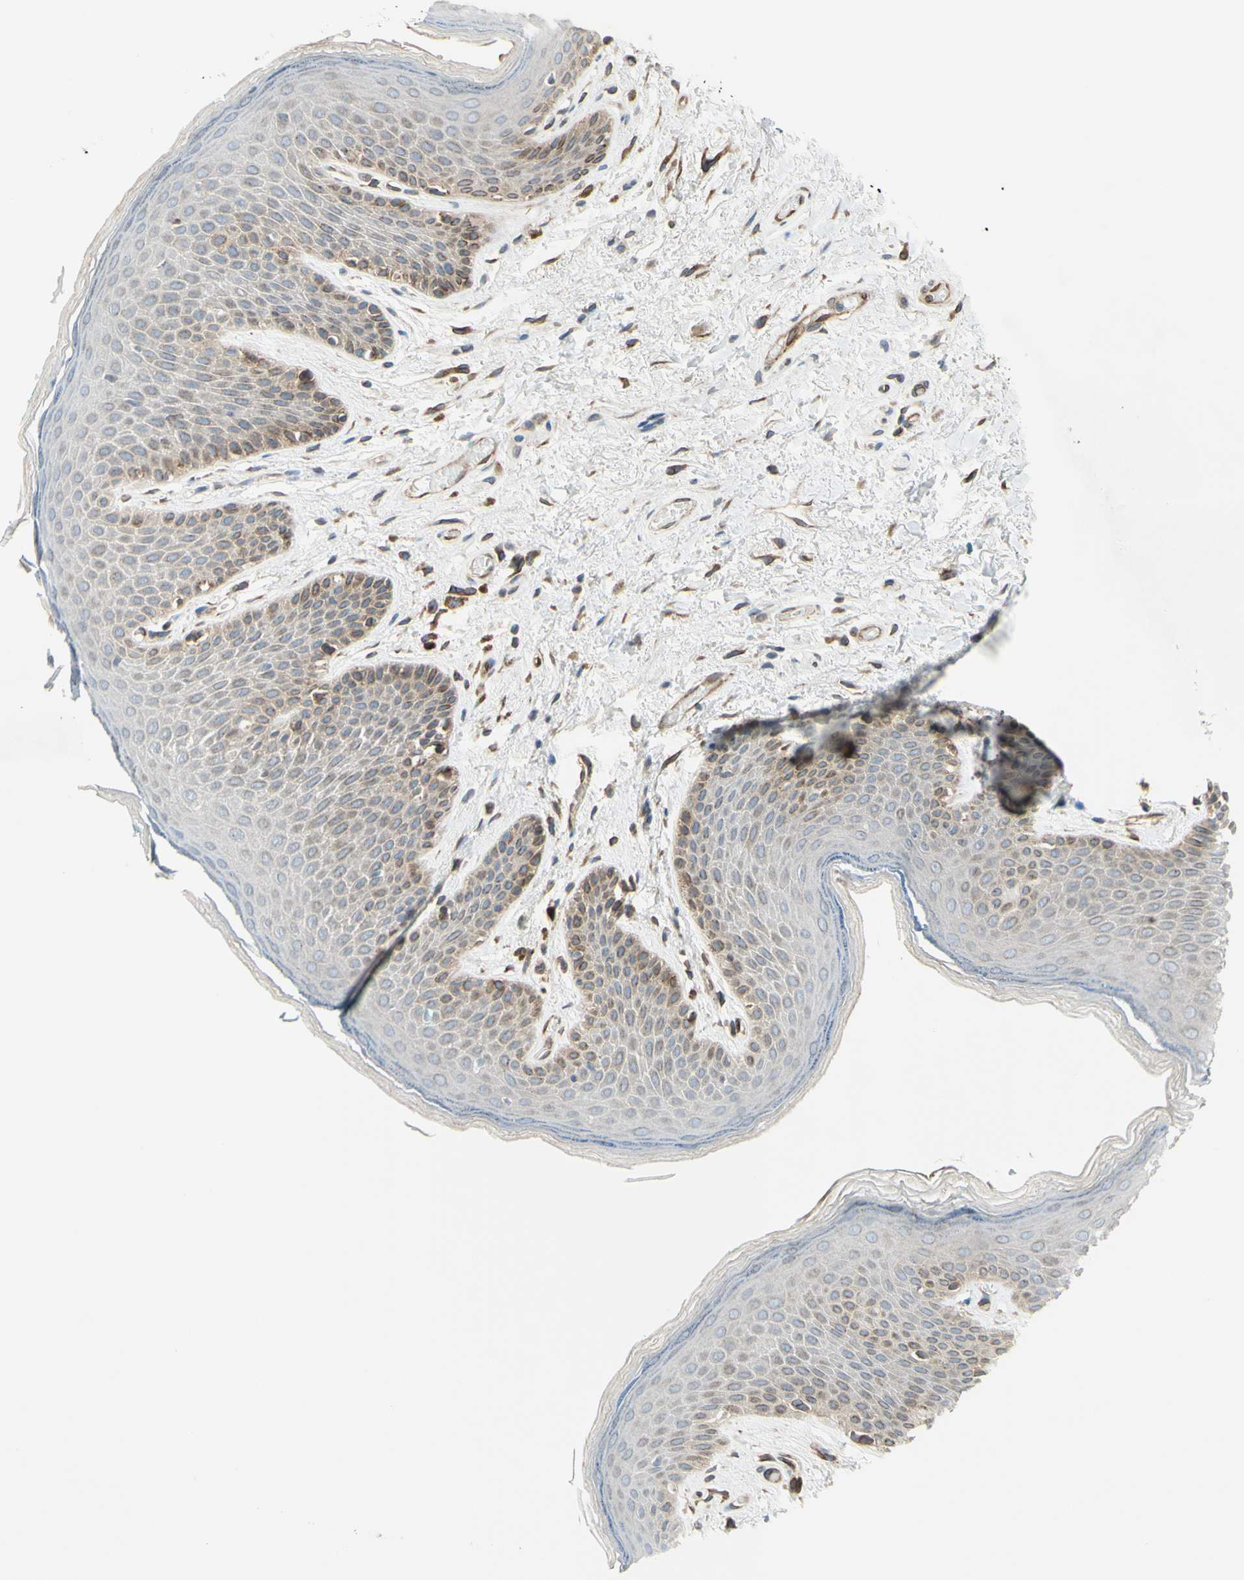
{"staining": {"intensity": "moderate", "quantity": "25%-75%", "location": "cytoplasmic/membranous"}, "tissue": "skin", "cell_type": "Epidermal cells", "image_type": "normal", "snomed": [{"axis": "morphology", "description": "Normal tissue, NOS"}, {"axis": "topography", "description": "Anal"}], "caption": "Immunohistochemistry histopathology image of benign skin: human skin stained using immunohistochemistry exhibits medium levels of moderate protein expression localized specifically in the cytoplasmic/membranous of epidermal cells, appearing as a cytoplasmic/membranous brown color.", "gene": "TRAF2", "patient": {"sex": "male", "age": 74}}